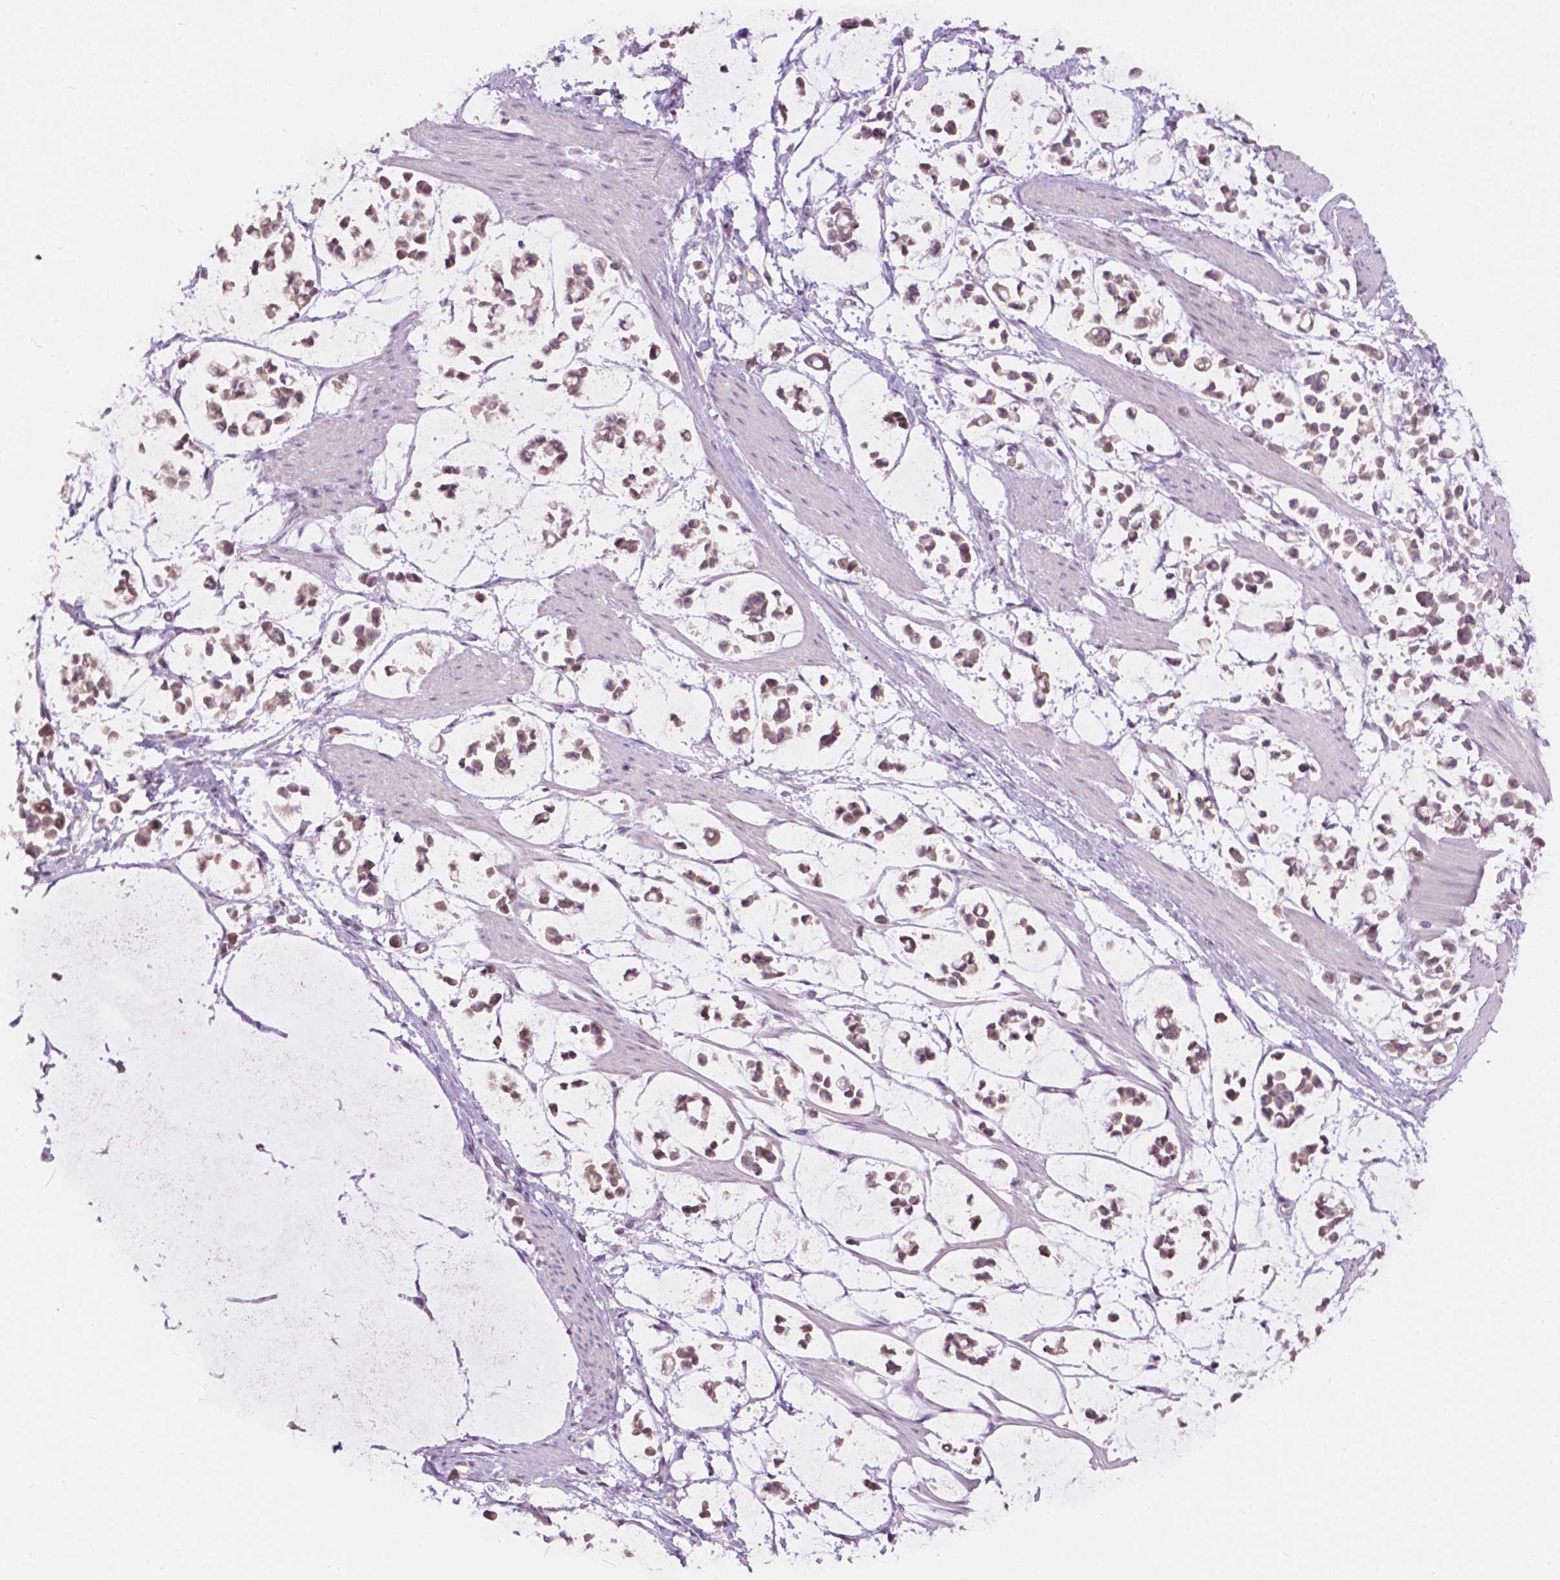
{"staining": {"intensity": "moderate", "quantity": ">75%", "location": "cytoplasmic/membranous,nuclear"}, "tissue": "stomach cancer", "cell_type": "Tumor cells", "image_type": "cancer", "snomed": [{"axis": "morphology", "description": "Adenocarcinoma, NOS"}, {"axis": "topography", "description": "Stomach"}], "caption": "Moderate cytoplasmic/membranous and nuclear protein positivity is appreciated in approximately >75% of tumor cells in stomach adenocarcinoma. Immunohistochemistry (ihc) stains the protein of interest in brown and the nuclei are stained blue.", "gene": "NOS1AP", "patient": {"sex": "male", "age": 82}}